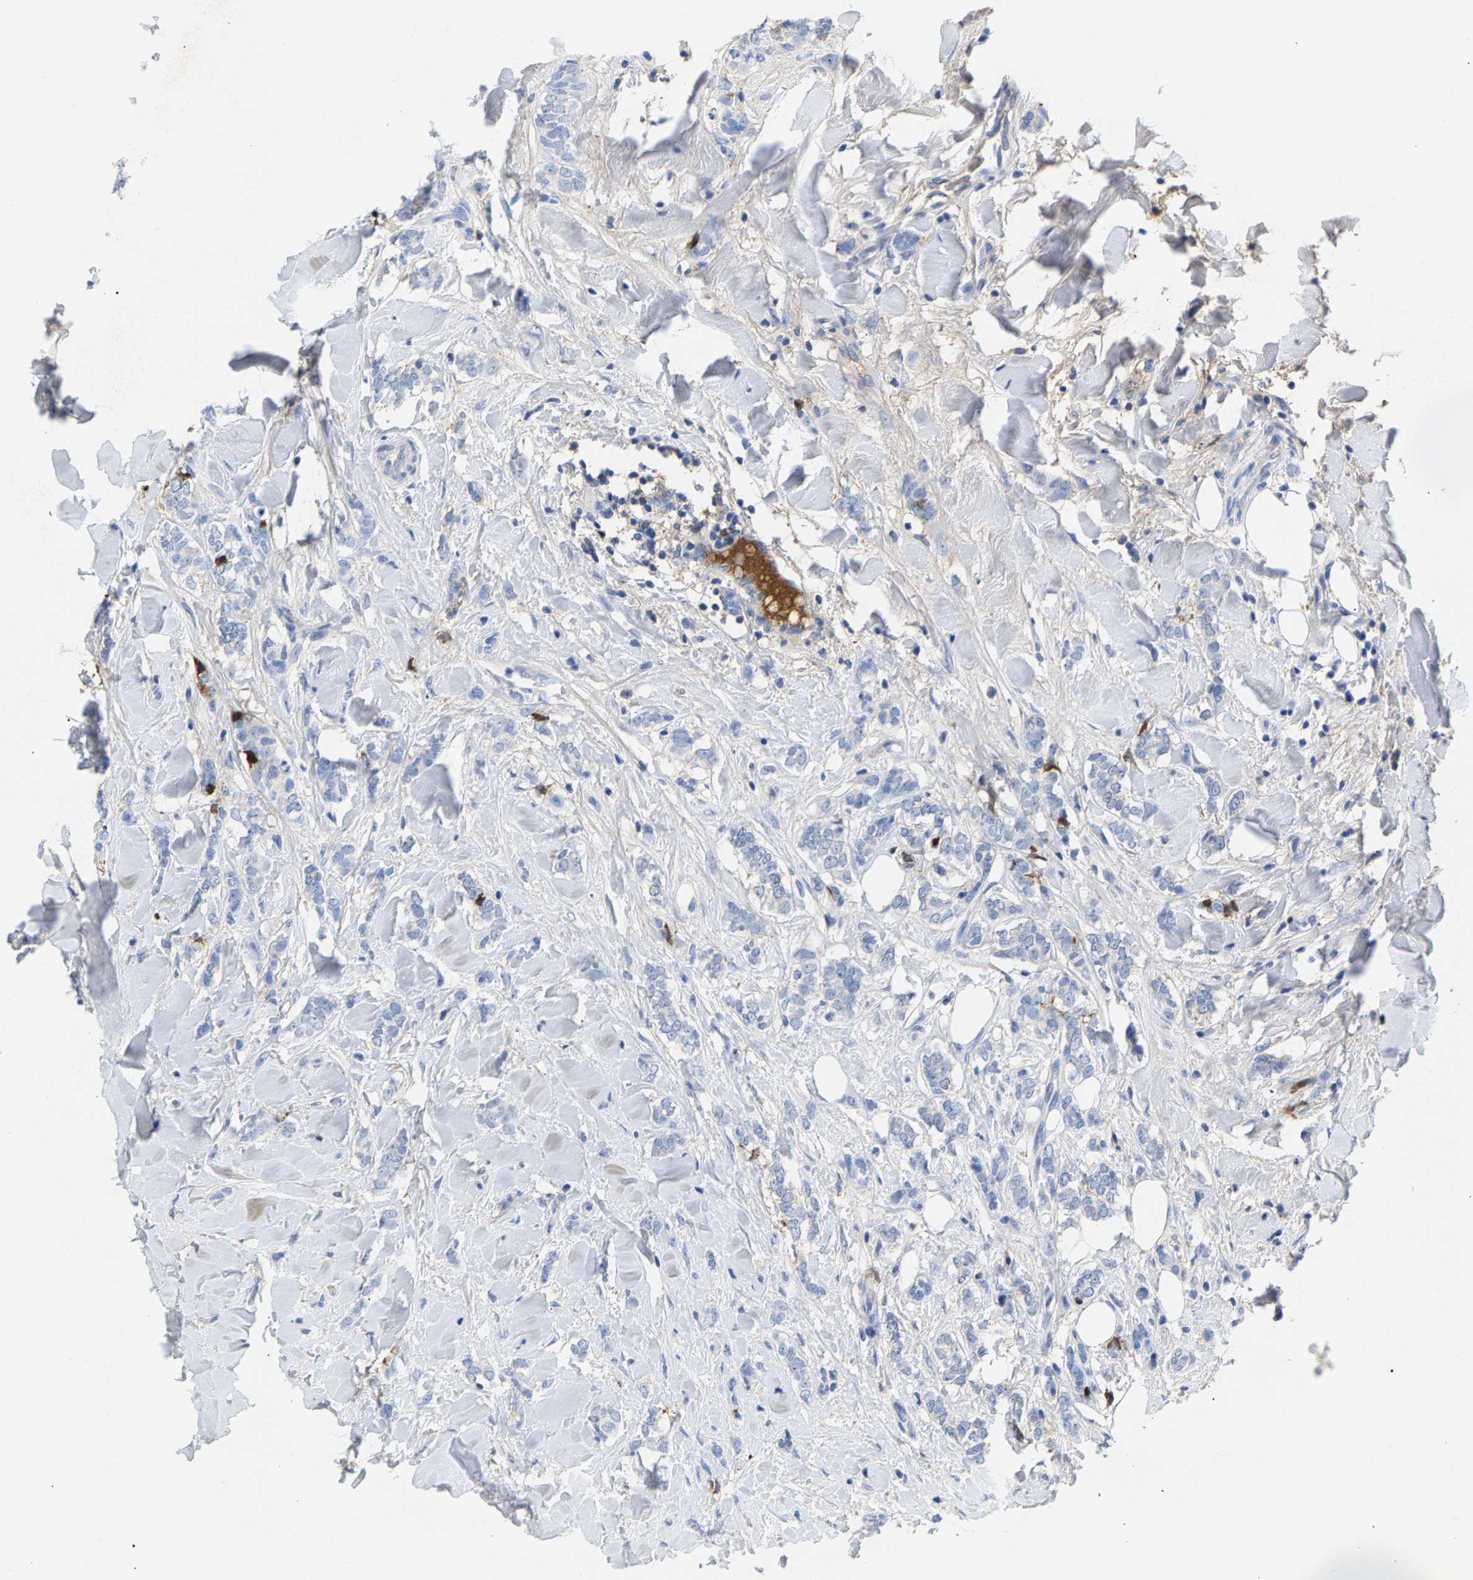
{"staining": {"intensity": "negative", "quantity": "none", "location": "none"}, "tissue": "breast cancer", "cell_type": "Tumor cells", "image_type": "cancer", "snomed": [{"axis": "morphology", "description": "Lobular carcinoma"}, {"axis": "topography", "description": "Skin"}, {"axis": "topography", "description": "Breast"}], "caption": "Breast cancer was stained to show a protein in brown. There is no significant staining in tumor cells.", "gene": "APOH", "patient": {"sex": "female", "age": 46}}